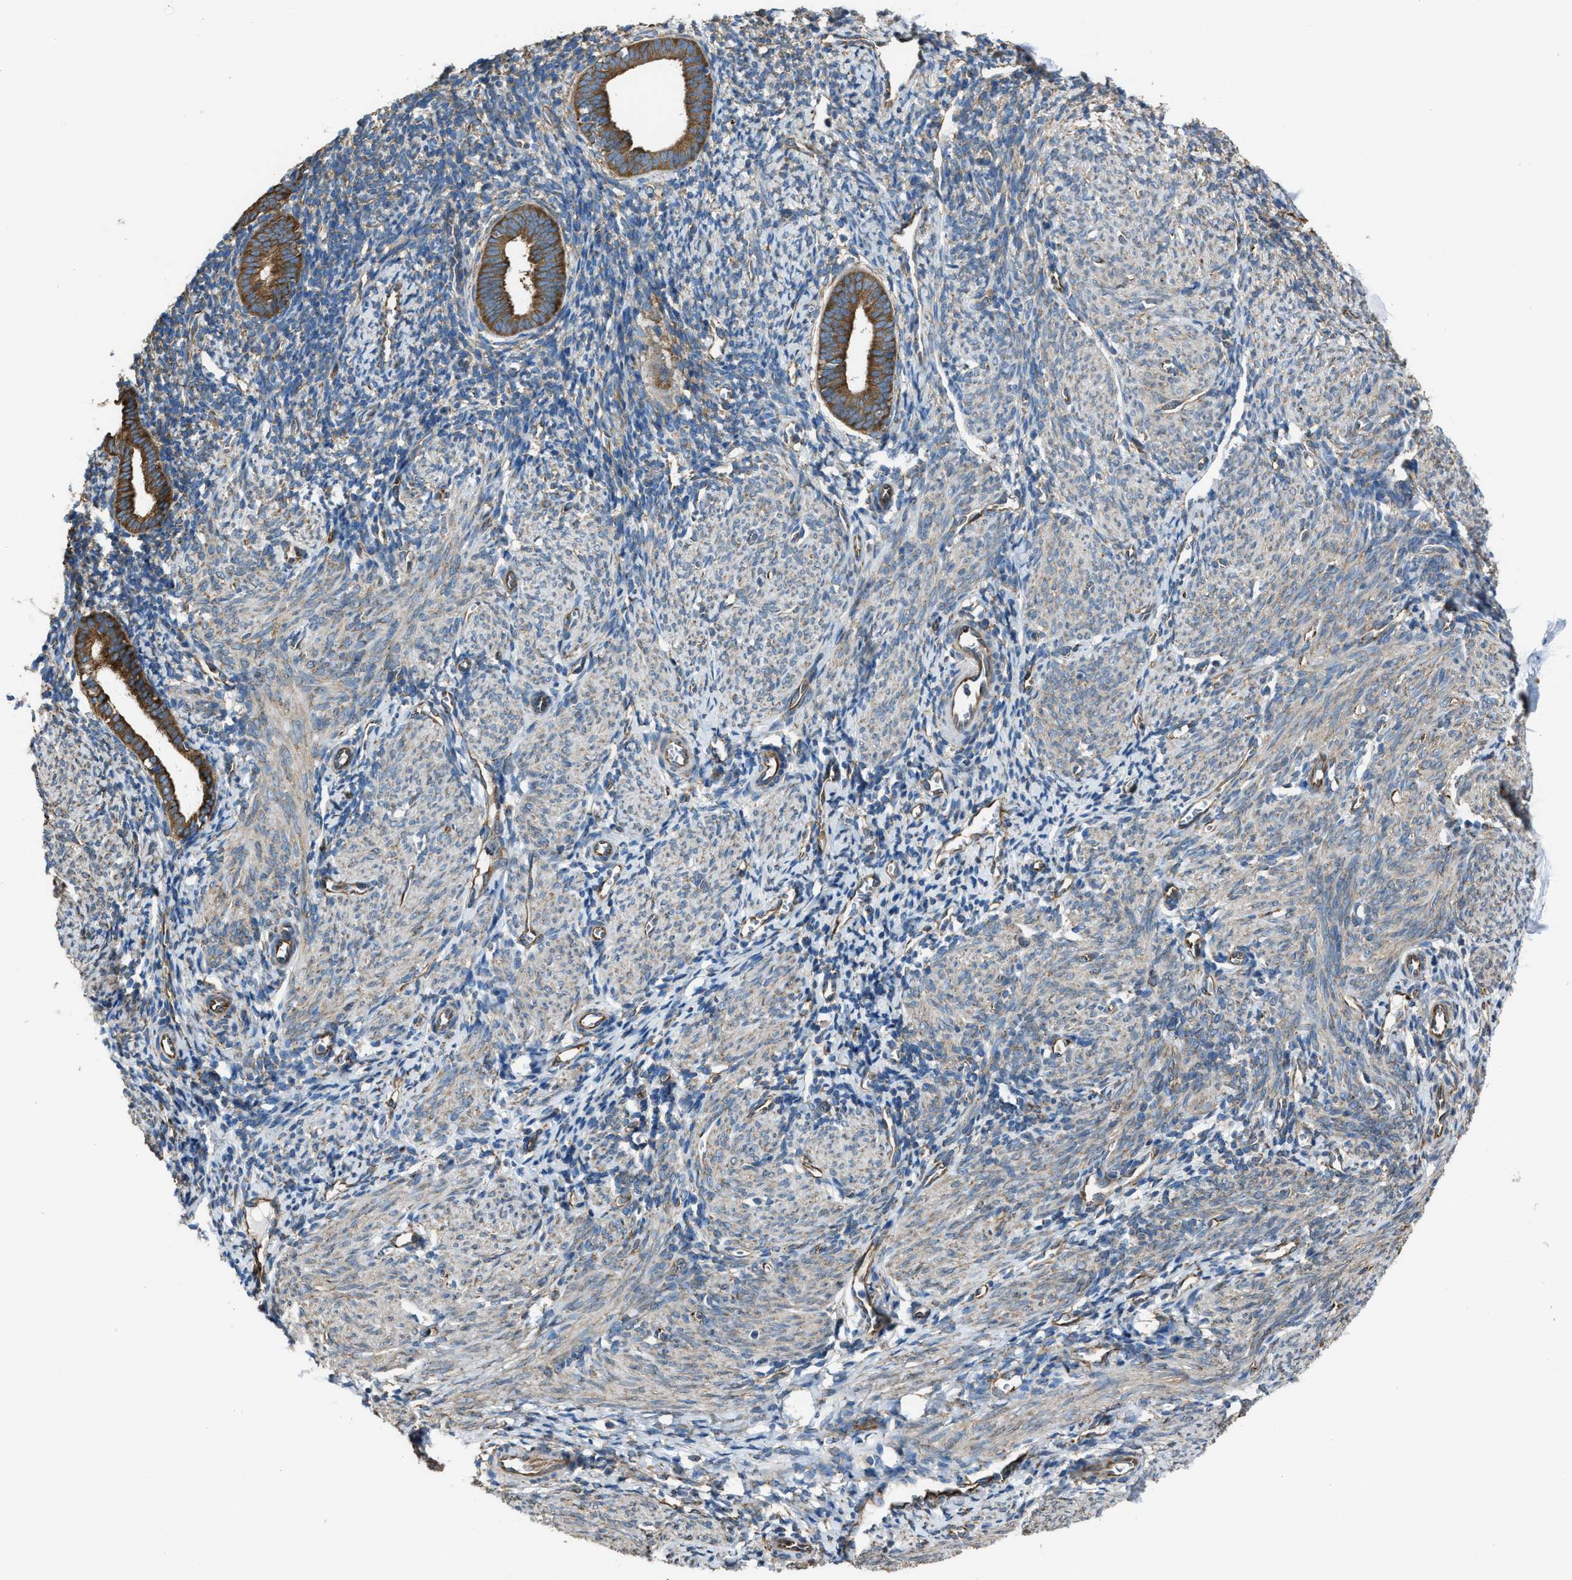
{"staining": {"intensity": "moderate", "quantity": "25%-75%", "location": "cytoplasmic/membranous"}, "tissue": "endometrium", "cell_type": "Cells in endometrial stroma", "image_type": "normal", "snomed": [{"axis": "morphology", "description": "Normal tissue, NOS"}, {"axis": "morphology", "description": "Adenocarcinoma, NOS"}, {"axis": "topography", "description": "Endometrium"}], "caption": "Protein positivity by immunohistochemistry shows moderate cytoplasmic/membranous expression in about 25%-75% of cells in endometrial stroma in normal endometrium.", "gene": "TRPC1", "patient": {"sex": "female", "age": 57}}